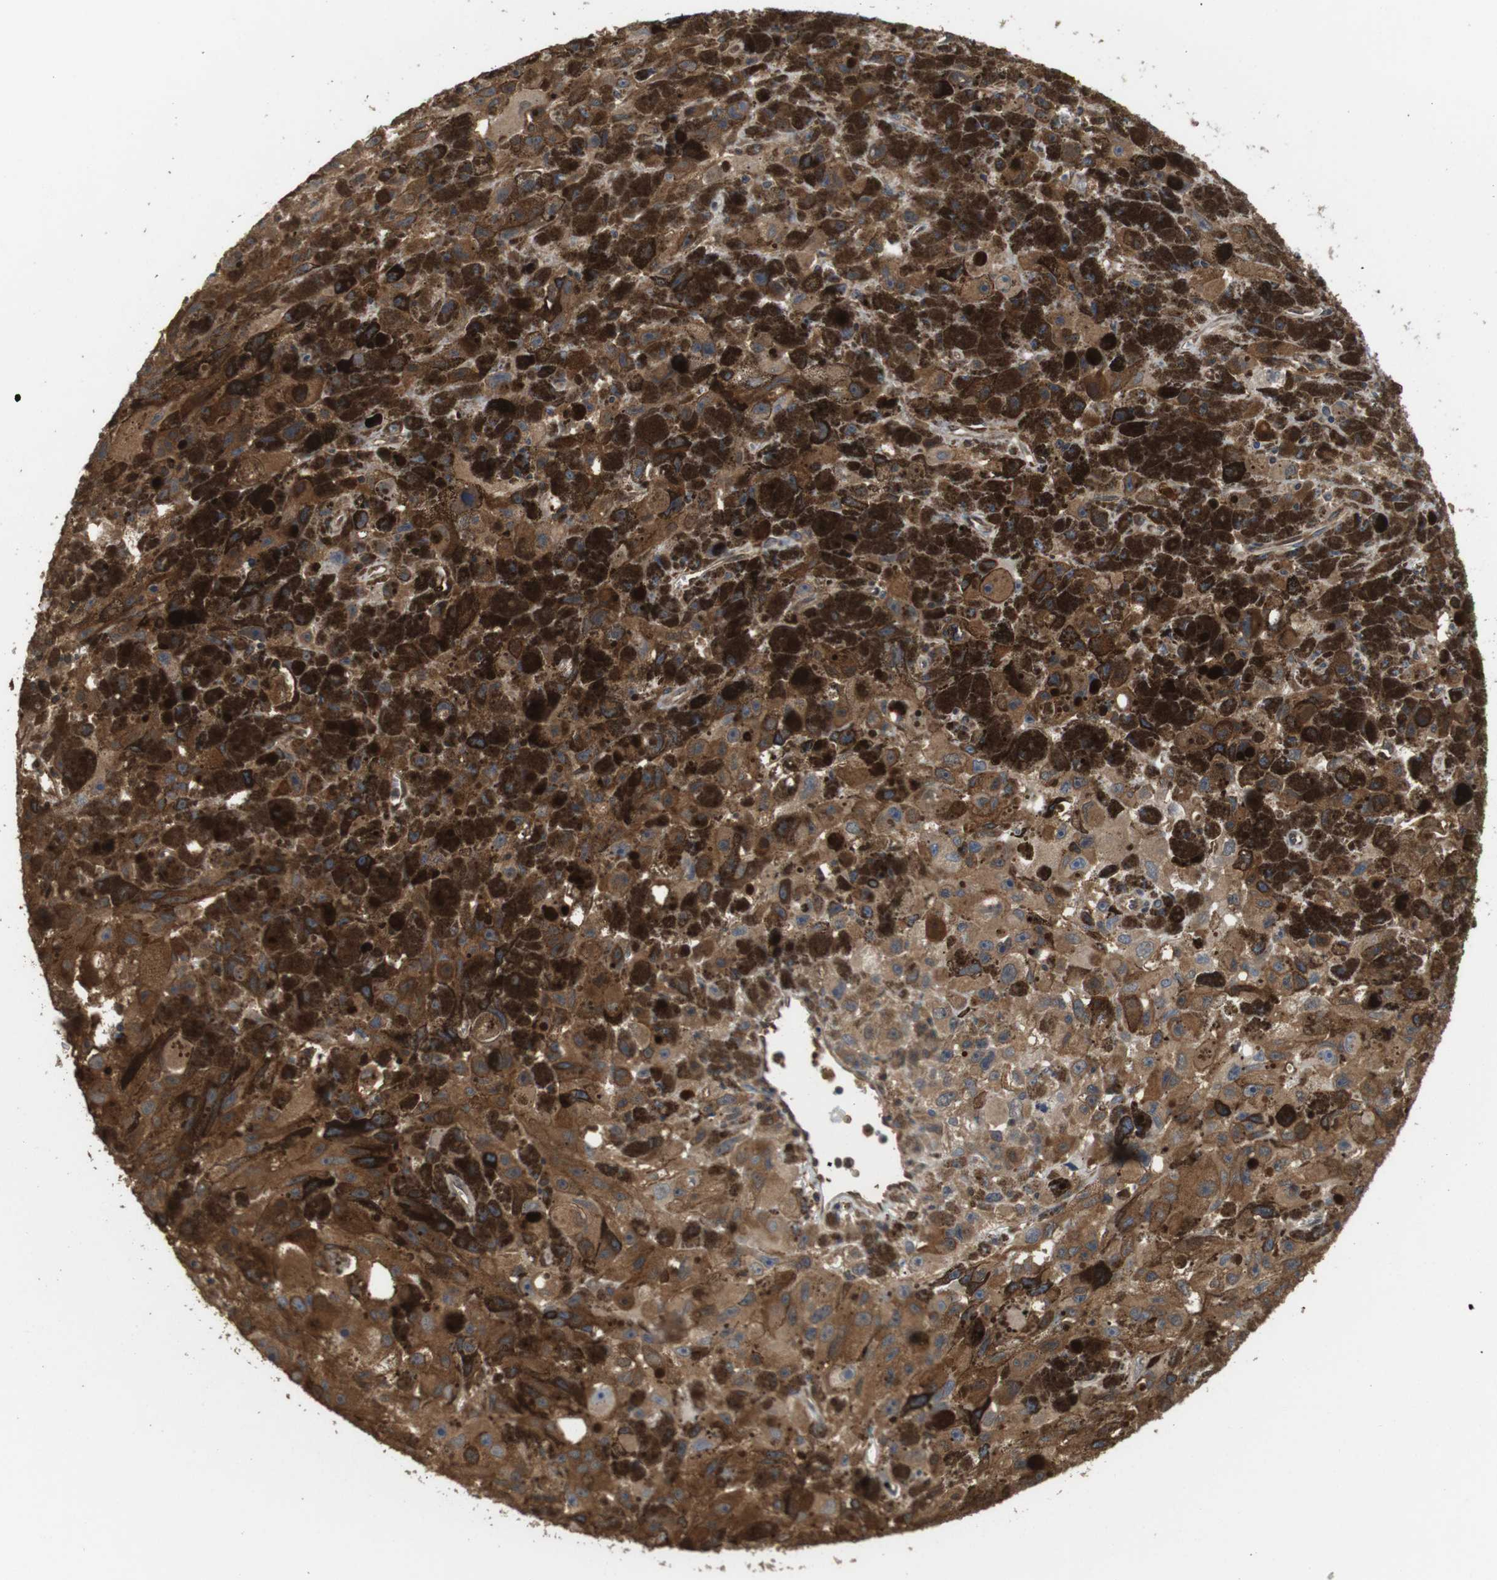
{"staining": {"intensity": "moderate", "quantity": ">75%", "location": "cytoplasmic/membranous"}, "tissue": "melanoma", "cell_type": "Tumor cells", "image_type": "cancer", "snomed": [{"axis": "morphology", "description": "Malignant melanoma, NOS"}, {"axis": "topography", "description": "Skin"}], "caption": "Immunohistochemistry micrograph of neoplastic tissue: melanoma stained using IHC demonstrates medium levels of moderate protein expression localized specifically in the cytoplasmic/membranous of tumor cells, appearing as a cytoplasmic/membranous brown color.", "gene": "LDHA", "patient": {"sex": "female", "age": 104}}